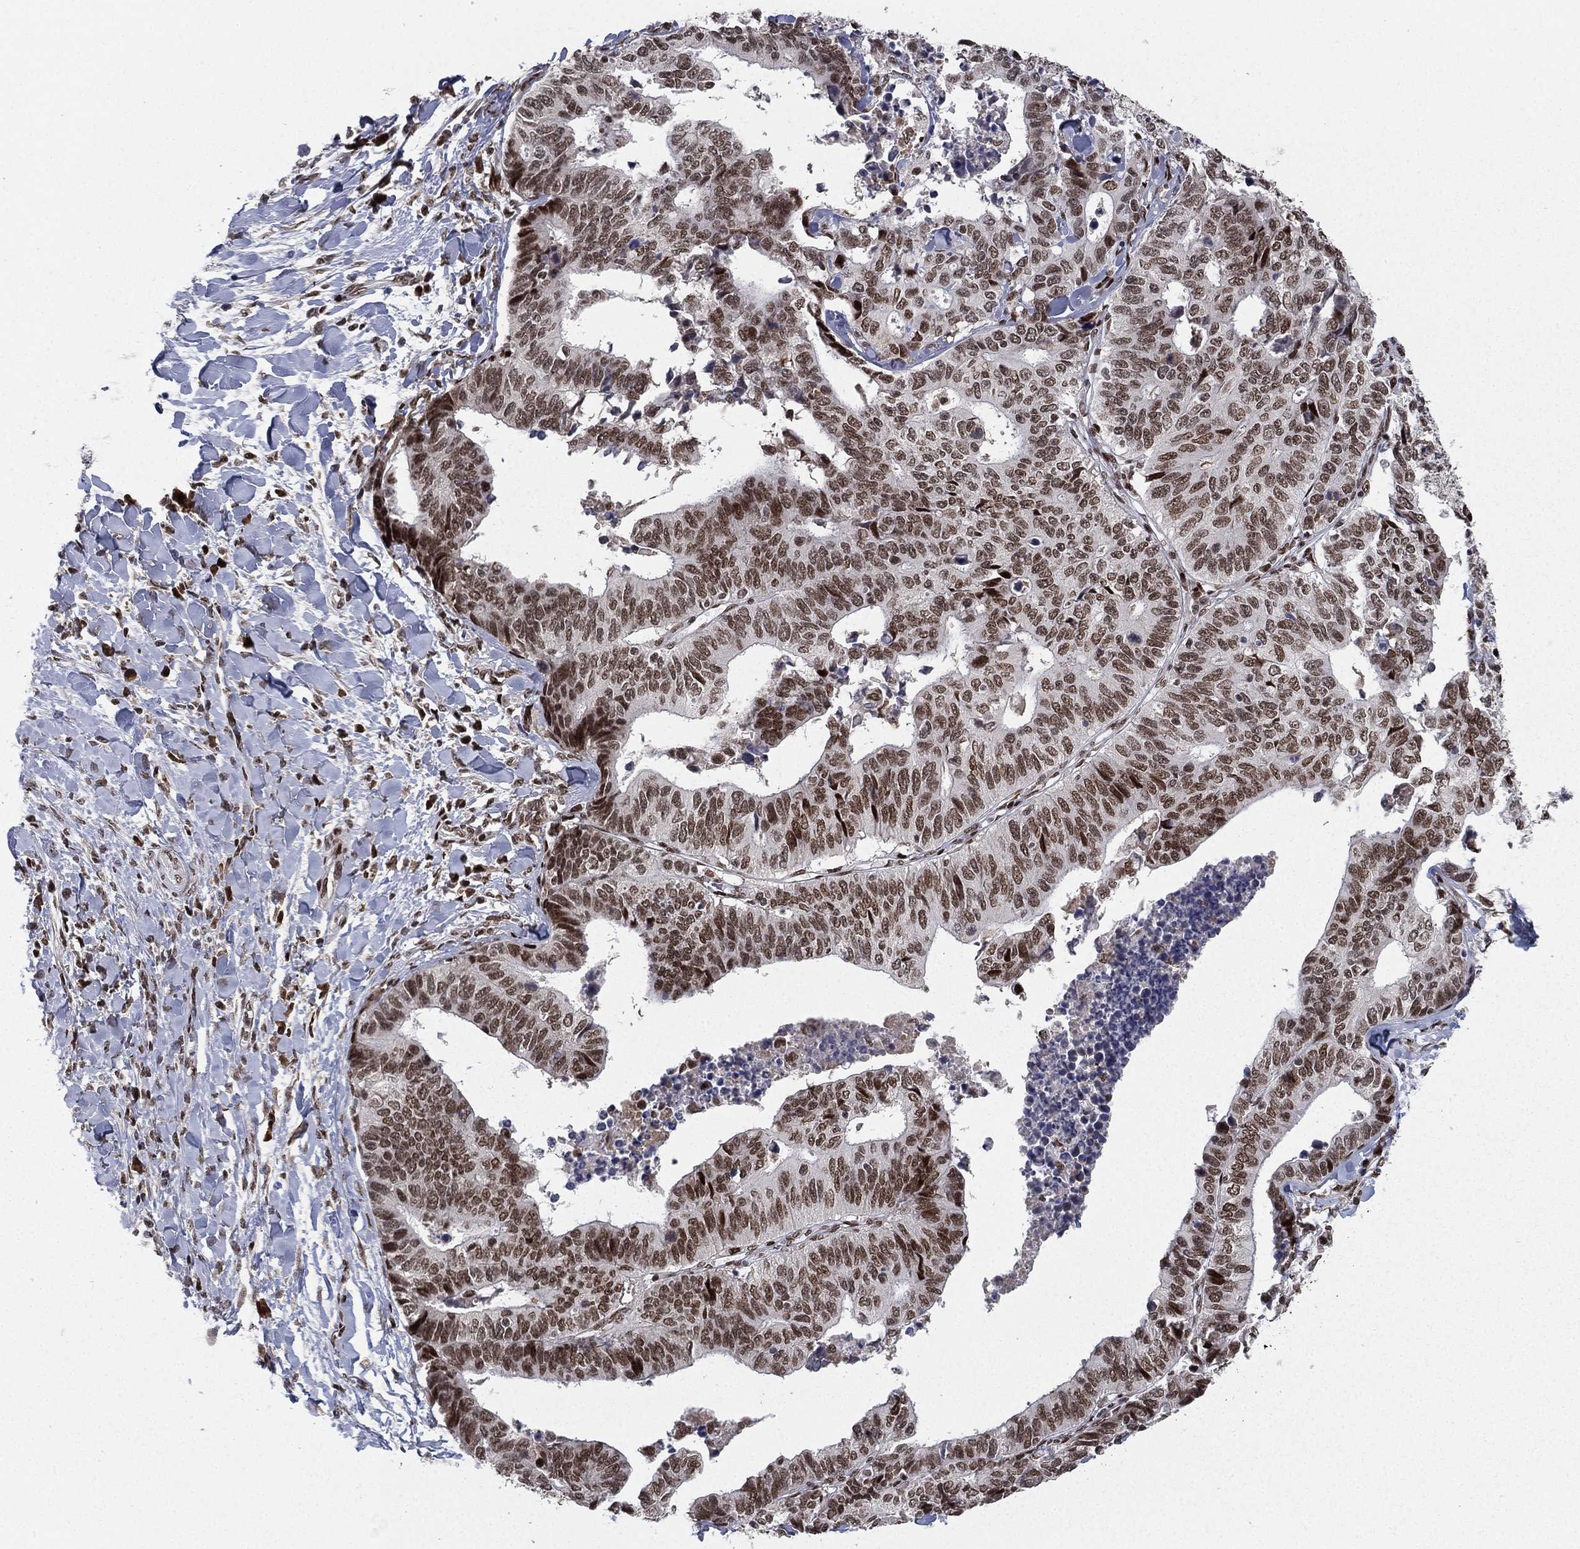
{"staining": {"intensity": "strong", "quantity": "25%-75%", "location": "nuclear"}, "tissue": "stomach cancer", "cell_type": "Tumor cells", "image_type": "cancer", "snomed": [{"axis": "morphology", "description": "Adenocarcinoma, NOS"}, {"axis": "topography", "description": "Stomach, upper"}], "caption": "Stomach cancer was stained to show a protein in brown. There is high levels of strong nuclear positivity in approximately 25%-75% of tumor cells.", "gene": "RTF1", "patient": {"sex": "female", "age": 67}}